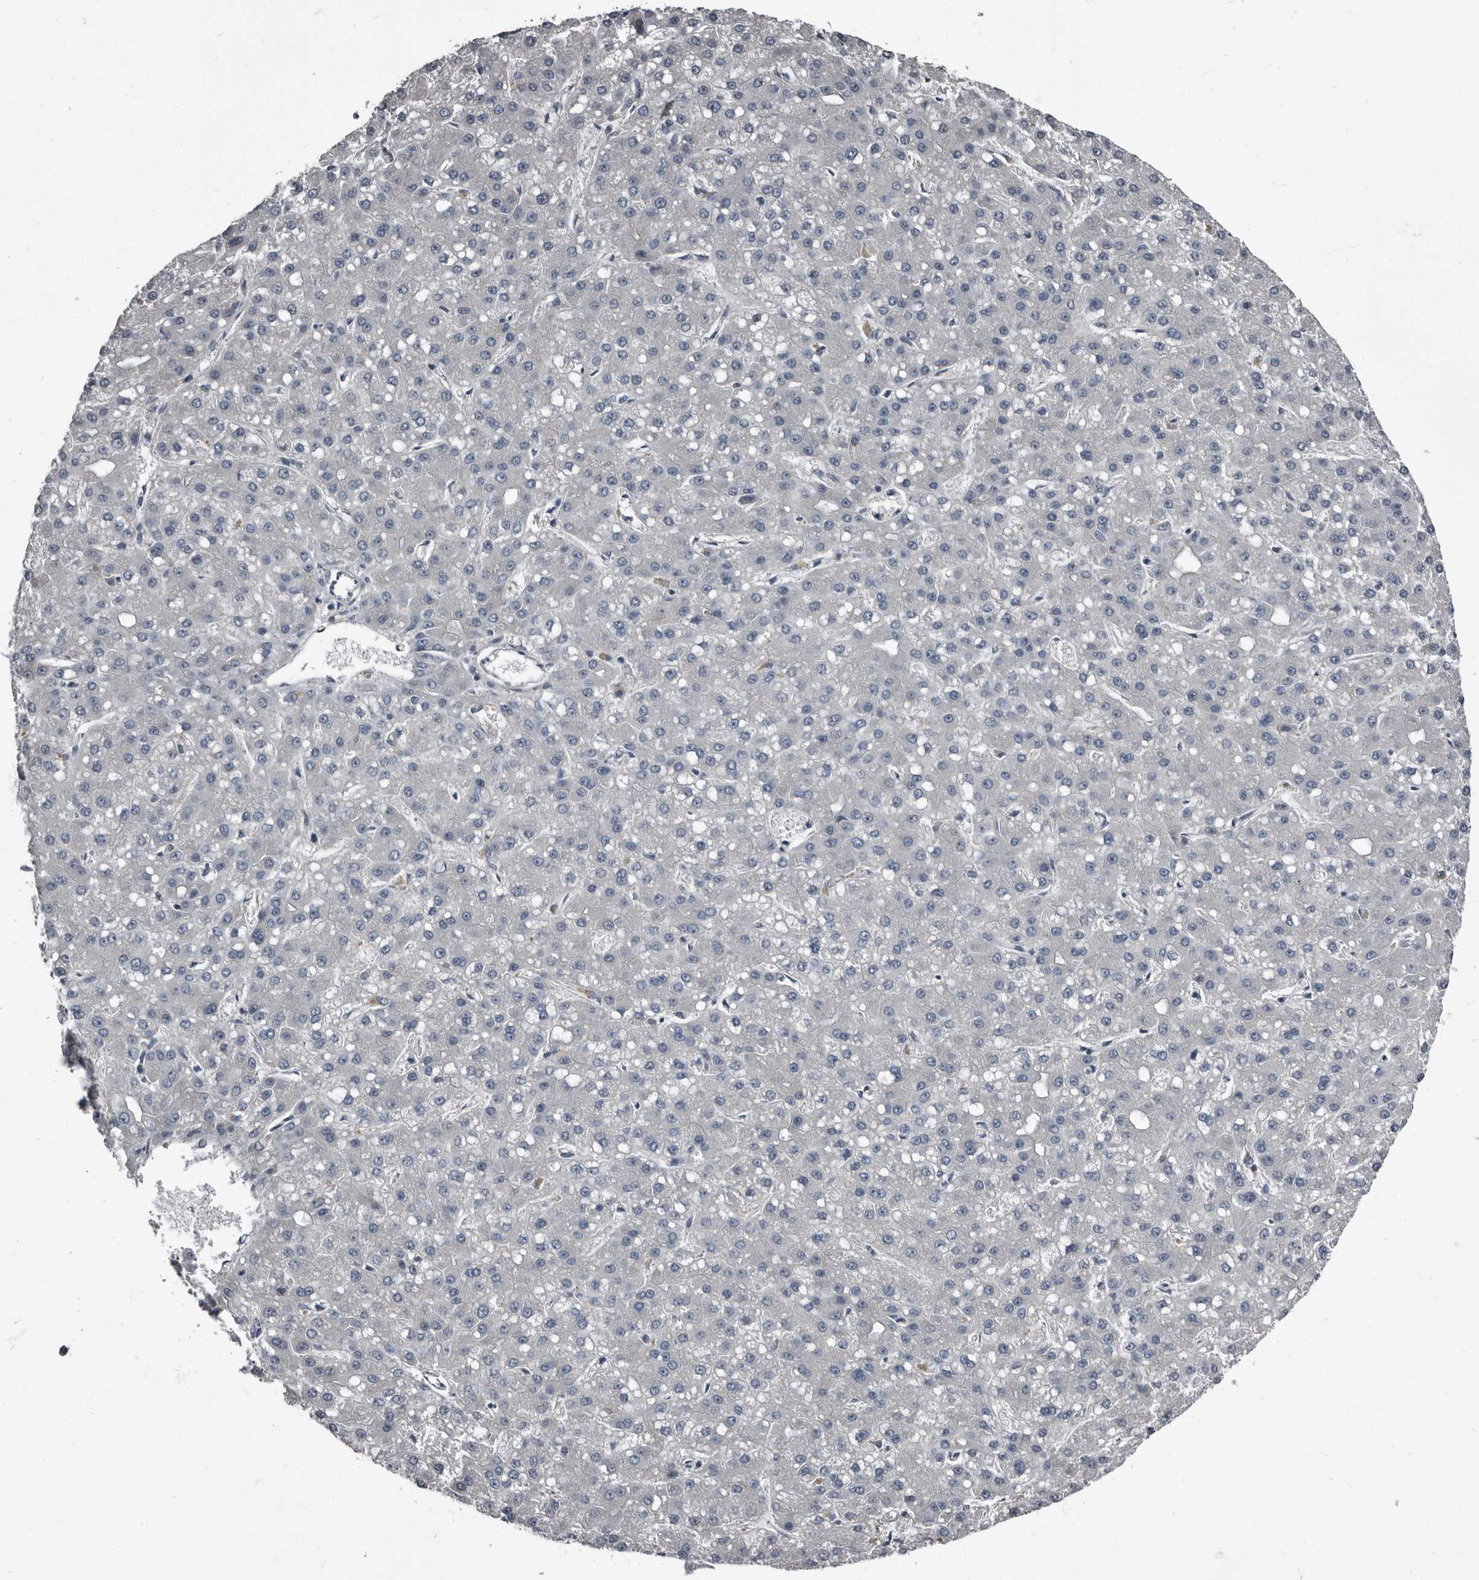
{"staining": {"intensity": "negative", "quantity": "none", "location": "none"}, "tissue": "liver cancer", "cell_type": "Tumor cells", "image_type": "cancer", "snomed": [{"axis": "morphology", "description": "Carcinoma, Hepatocellular, NOS"}, {"axis": "topography", "description": "Liver"}], "caption": "Immunohistochemical staining of hepatocellular carcinoma (liver) shows no significant staining in tumor cells.", "gene": "TPD52L1", "patient": {"sex": "male", "age": 67}}